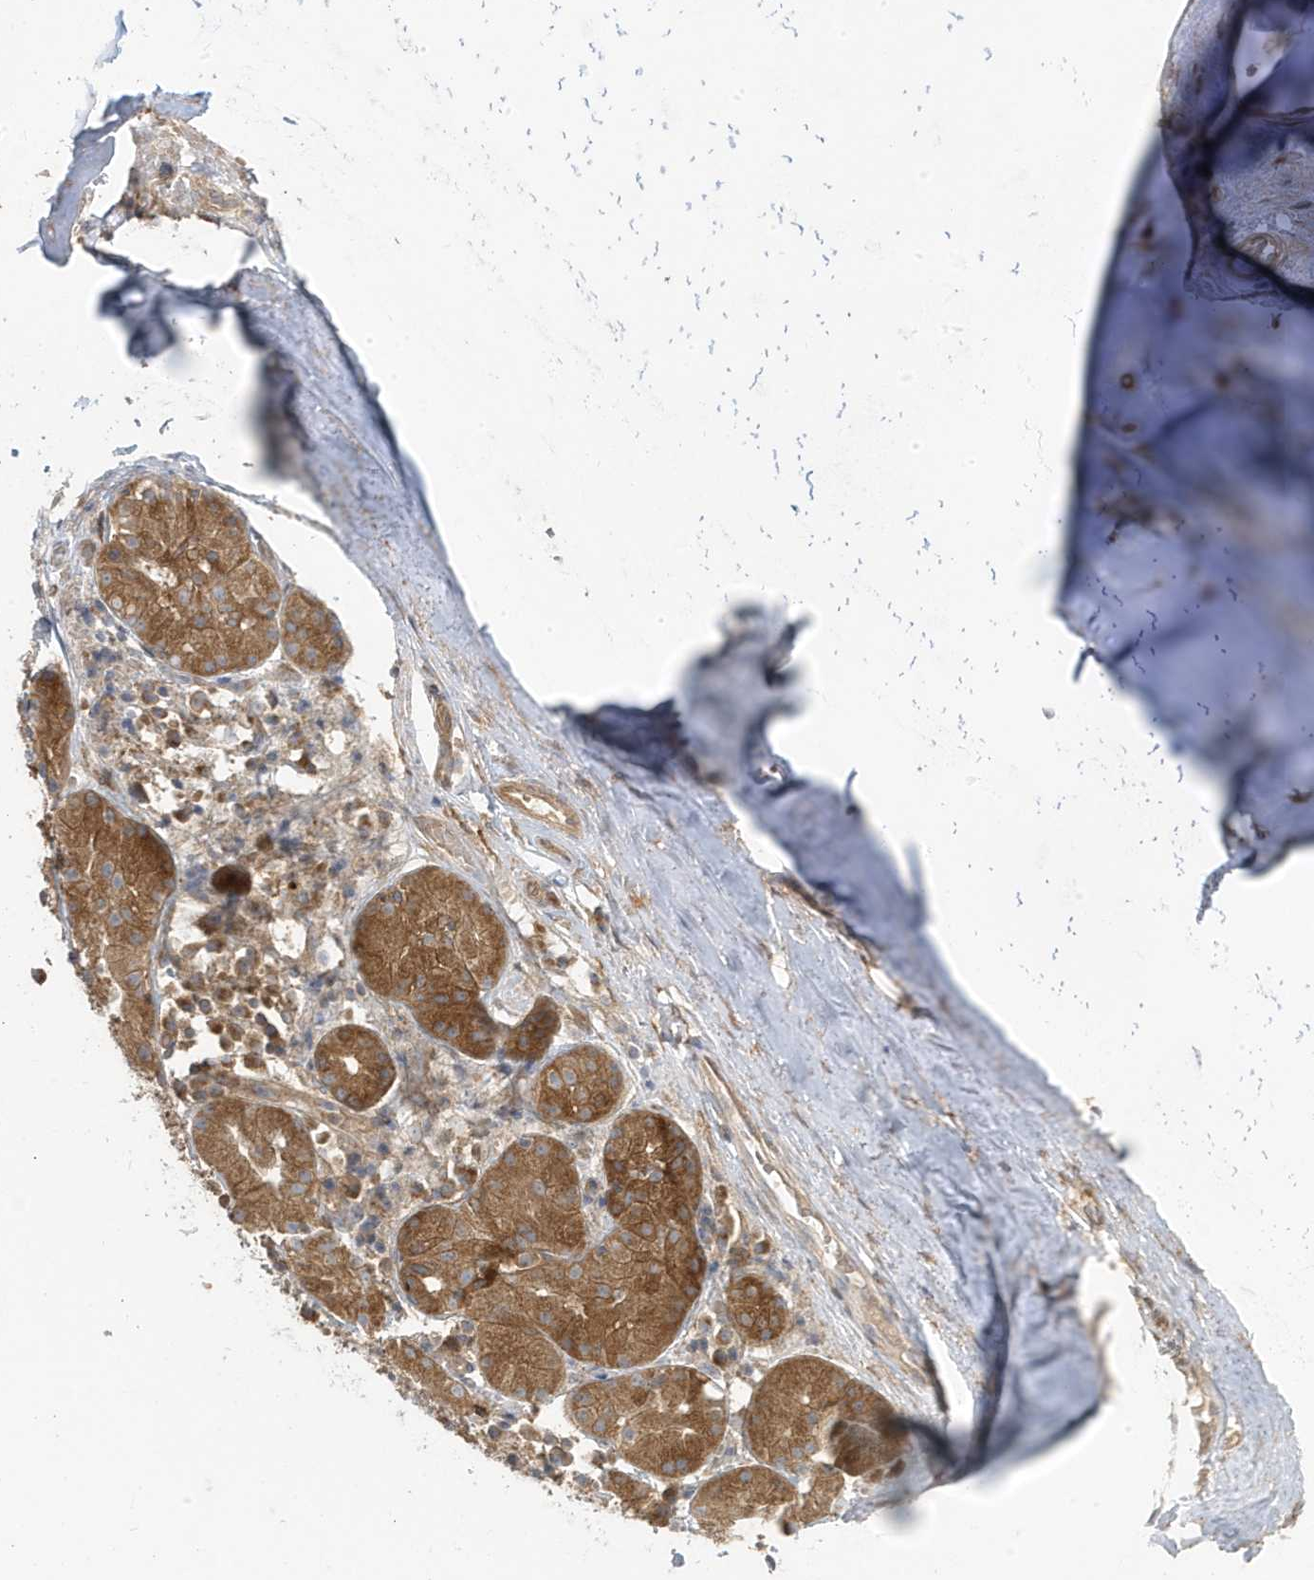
{"staining": {"intensity": "weak", "quantity": "25%-75%", "location": "cytoplasmic/membranous"}, "tissue": "adipose tissue", "cell_type": "Adipocytes", "image_type": "normal", "snomed": [{"axis": "morphology", "description": "Normal tissue, NOS"}, {"axis": "morphology", "description": "Basal cell carcinoma"}, {"axis": "topography", "description": "Cartilage tissue"}, {"axis": "topography", "description": "Nasopharynx"}, {"axis": "topography", "description": "Oral tissue"}], "caption": "About 25%-75% of adipocytes in benign human adipose tissue exhibit weak cytoplasmic/membranous protein staining as visualized by brown immunohistochemical staining.", "gene": "STAM", "patient": {"sex": "female", "age": 77}}